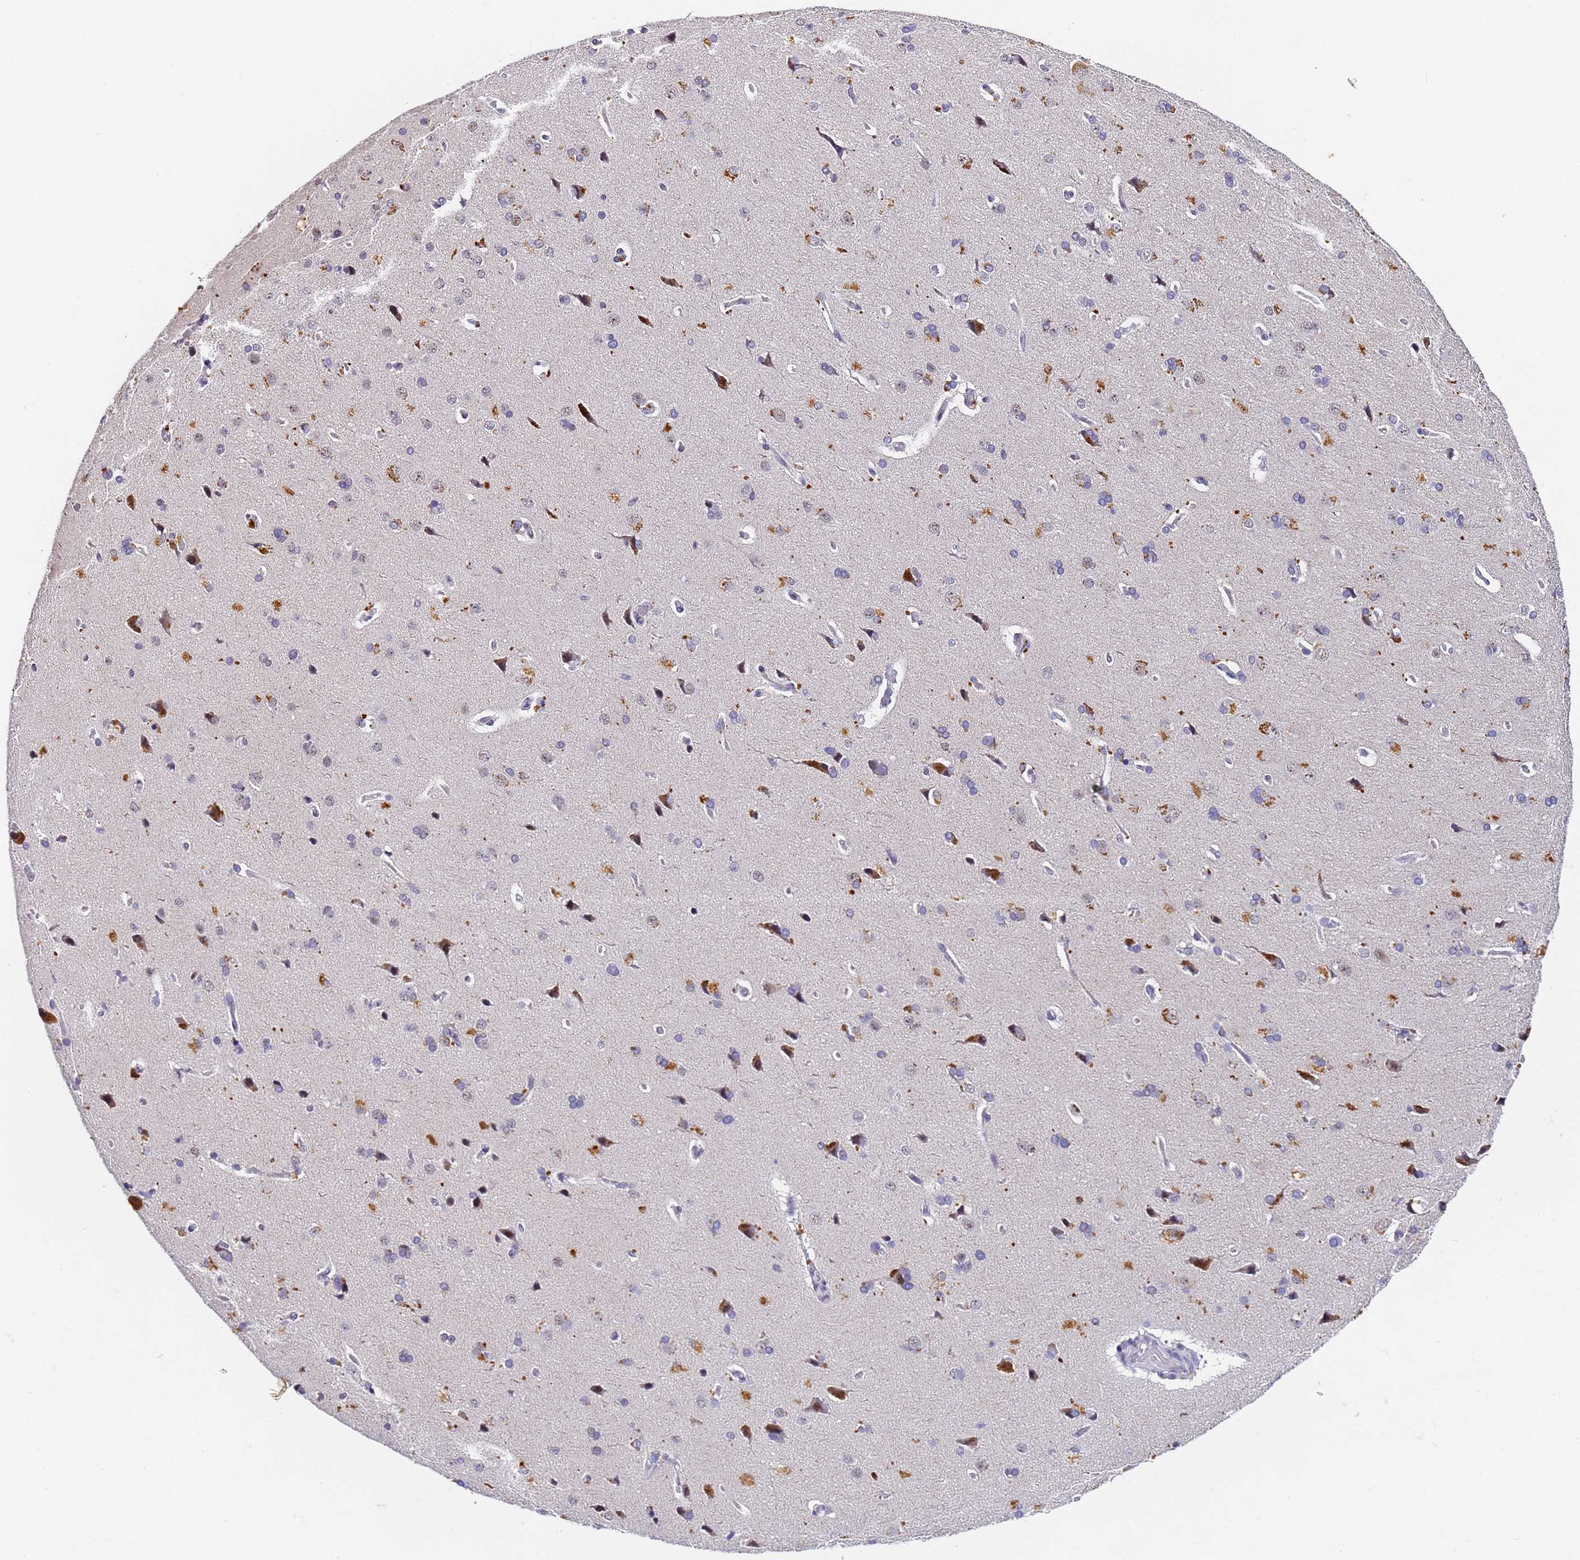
{"staining": {"intensity": "negative", "quantity": "none", "location": "none"}, "tissue": "cerebral cortex", "cell_type": "Endothelial cells", "image_type": "normal", "snomed": [{"axis": "morphology", "description": "Normal tissue, NOS"}, {"axis": "topography", "description": "Cerebral cortex"}], "caption": "This is an immunohistochemistry micrograph of benign cerebral cortex. There is no expression in endothelial cells.", "gene": "FNBP4", "patient": {"sex": "male", "age": 62}}